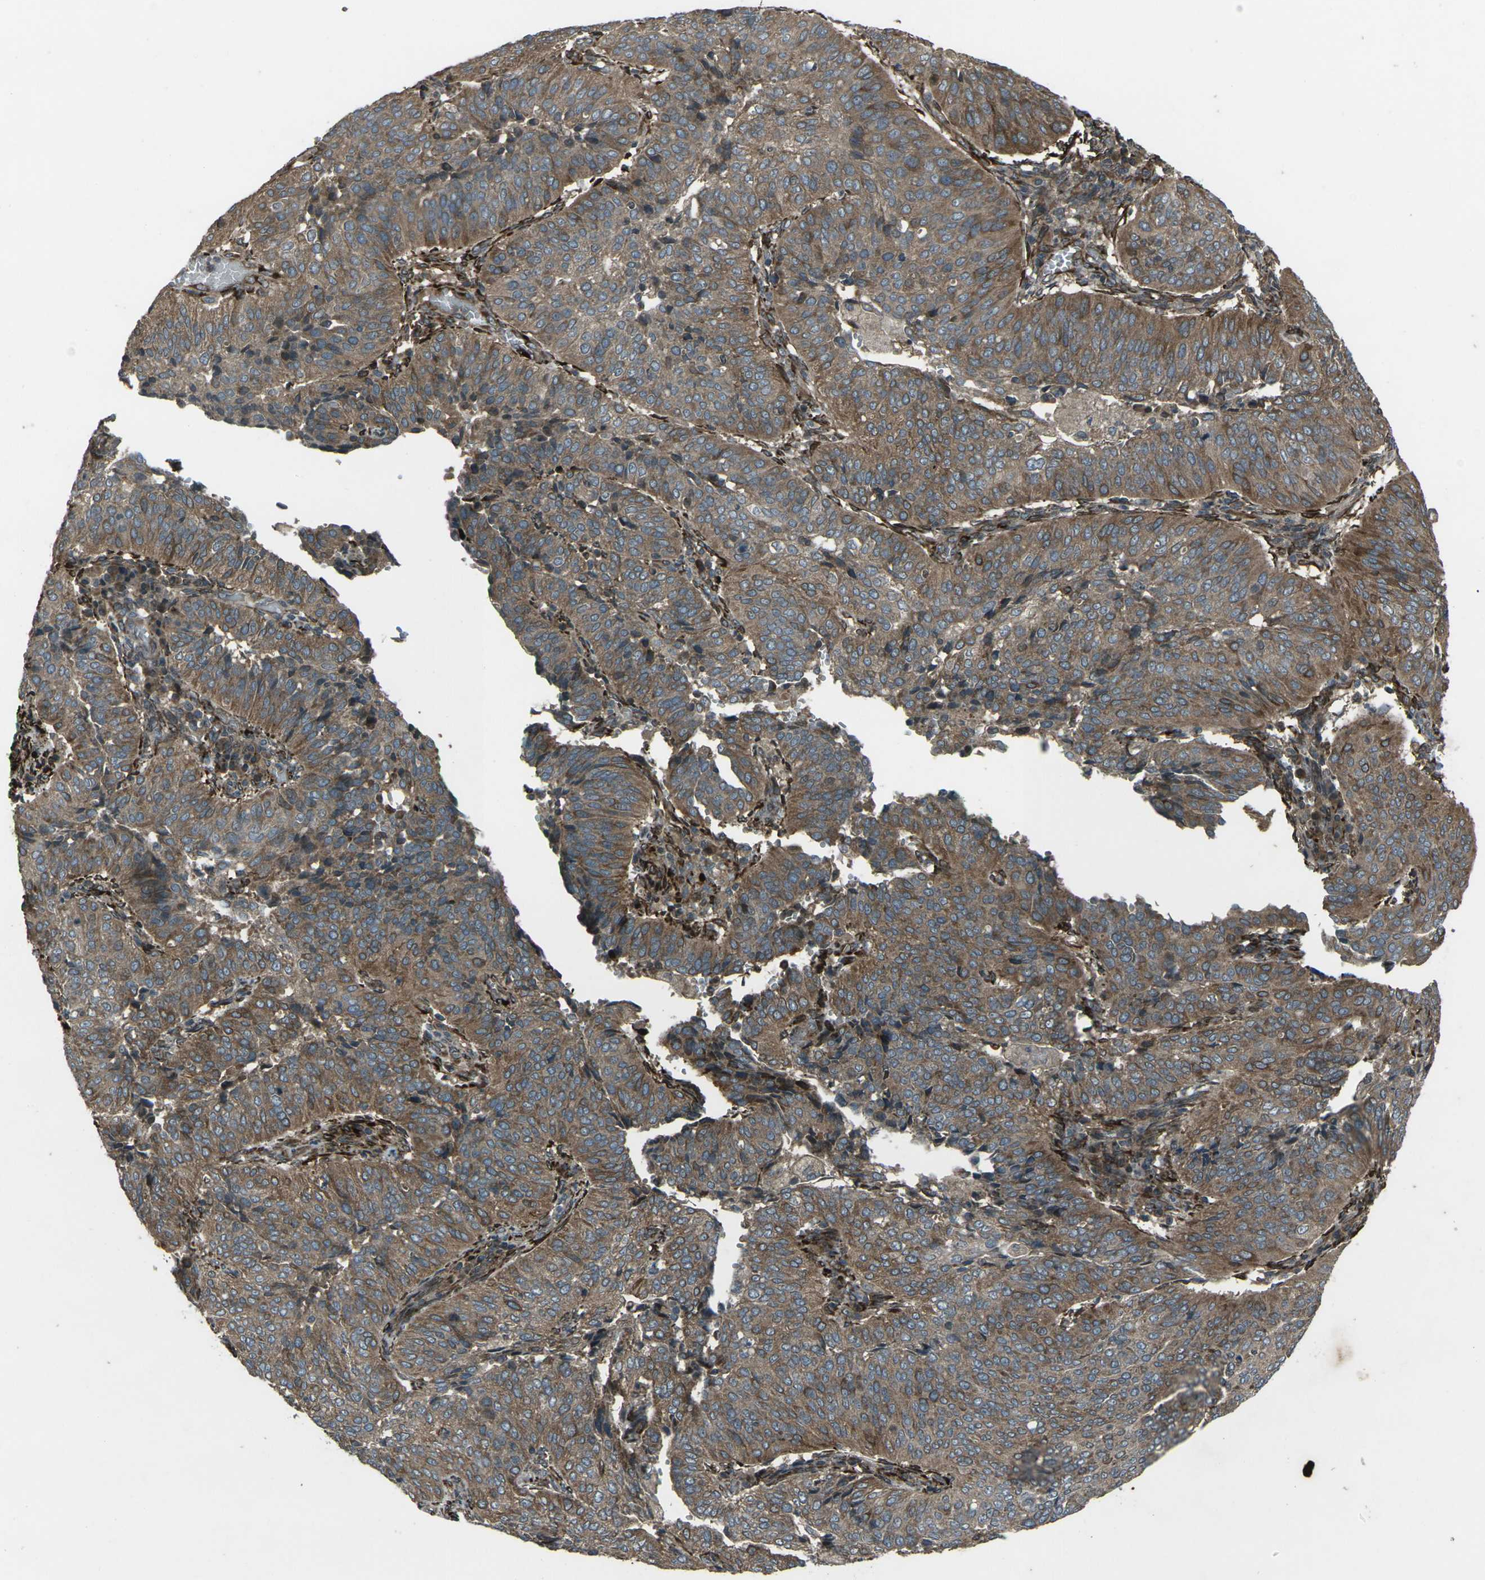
{"staining": {"intensity": "moderate", "quantity": ">75%", "location": "cytoplasmic/membranous"}, "tissue": "cervical cancer", "cell_type": "Tumor cells", "image_type": "cancer", "snomed": [{"axis": "morphology", "description": "Normal tissue, NOS"}, {"axis": "morphology", "description": "Squamous cell carcinoma, NOS"}, {"axis": "topography", "description": "Cervix"}], "caption": "DAB immunohistochemical staining of cervical cancer exhibits moderate cytoplasmic/membranous protein expression in about >75% of tumor cells.", "gene": "LSMEM1", "patient": {"sex": "female", "age": 39}}